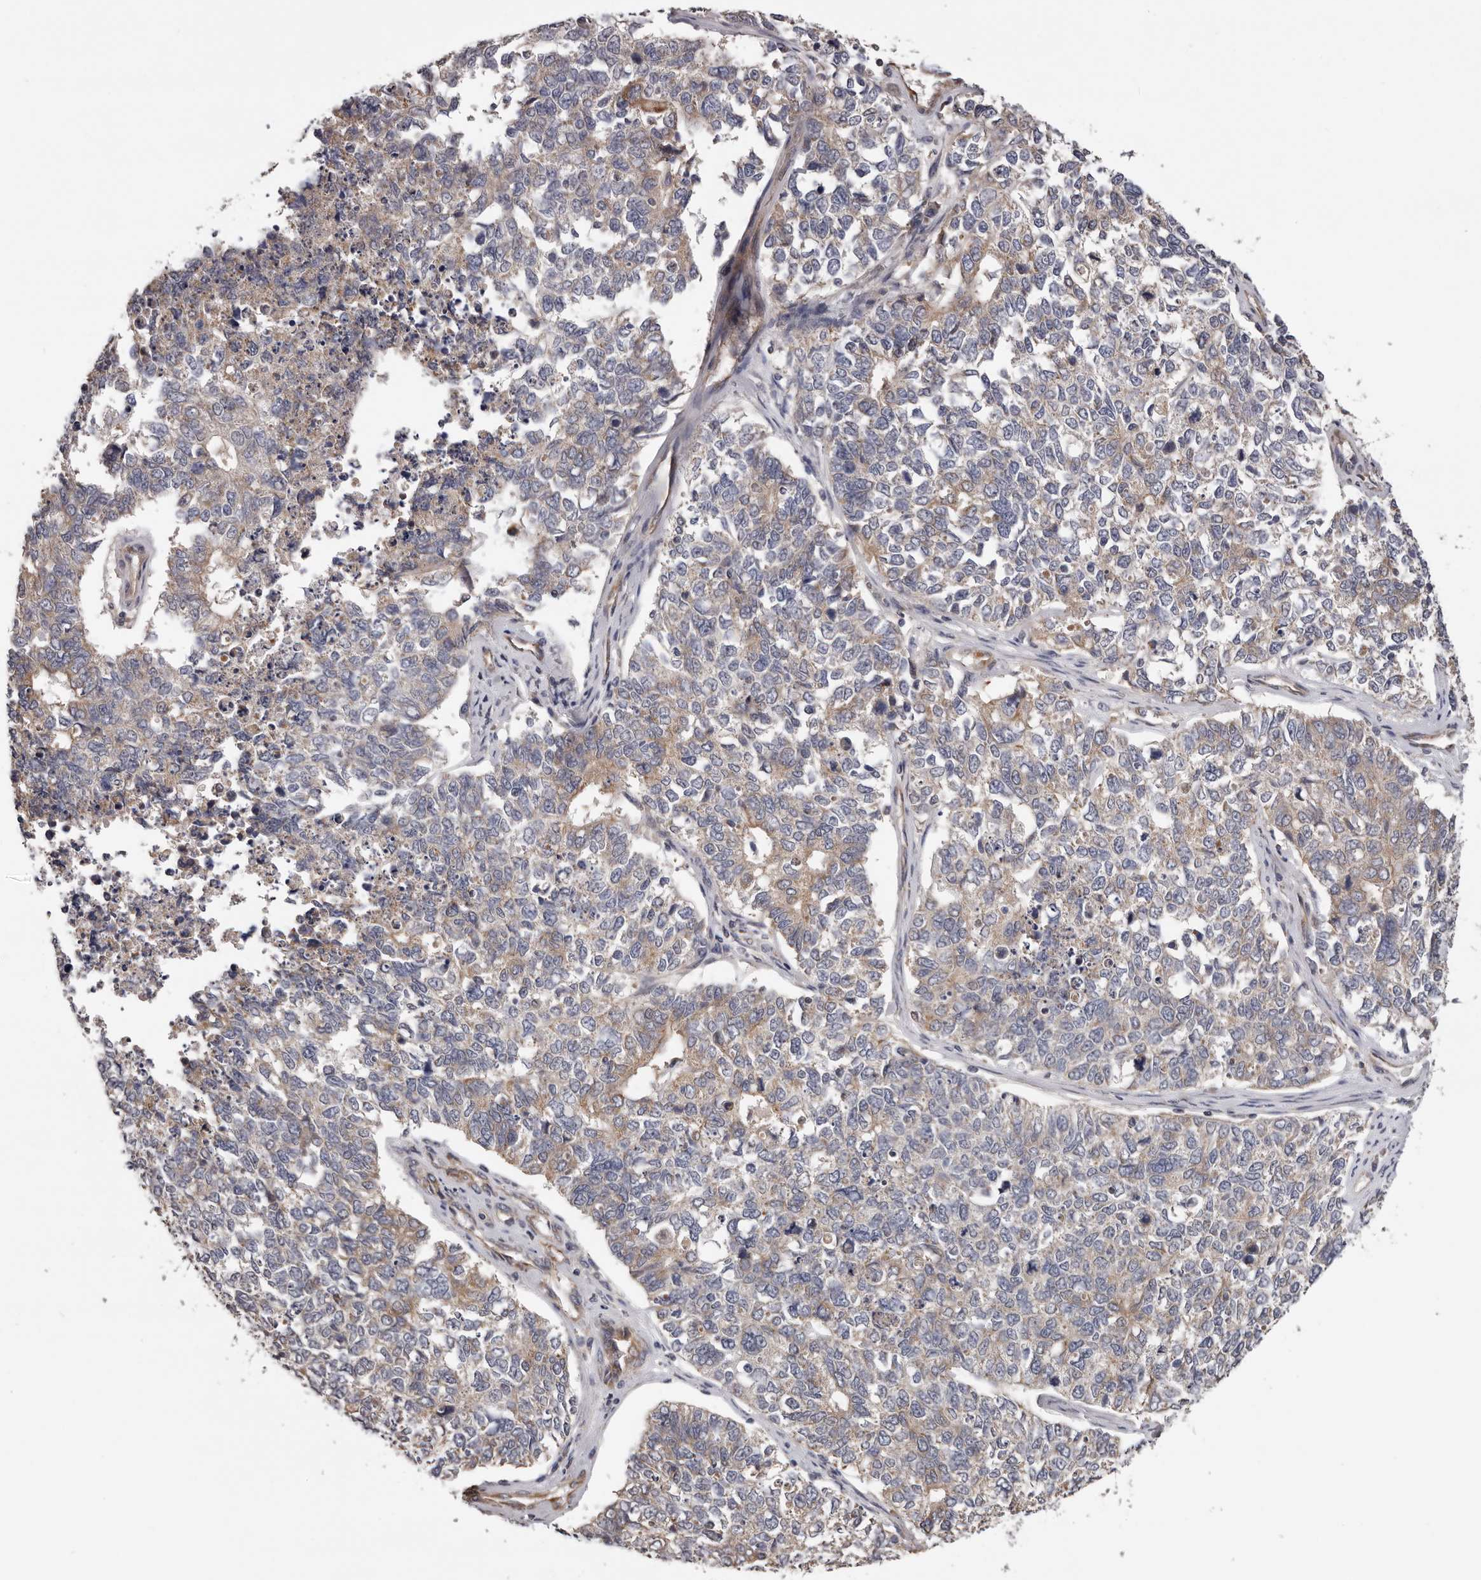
{"staining": {"intensity": "weak", "quantity": "25%-75%", "location": "cytoplasmic/membranous"}, "tissue": "cervical cancer", "cell_type": "Tumor cells", "image_type": "cancer", "snomed": [{"axis": "morphology", "description": "Squamous cell carcinoma, NOS"}, {"axis": "topography", "description": "Cervix"}], "caption": "Immunohistochemistry (DAB) staining of human cervical cancer (squamous cell carcinoma) exhibits weak cytoplasmic/membranous protein staining in approximately 25%-75% of tumor cells. The staining was performed using DAB (3,3'-diaminobenzidine) to visualize the protein expression in brown, while the nuclei were stained in blue with hematoxylin (Magnification: 20x).", "gene": "VPS37A", "patient": {"sex": "female", "age": 63}}